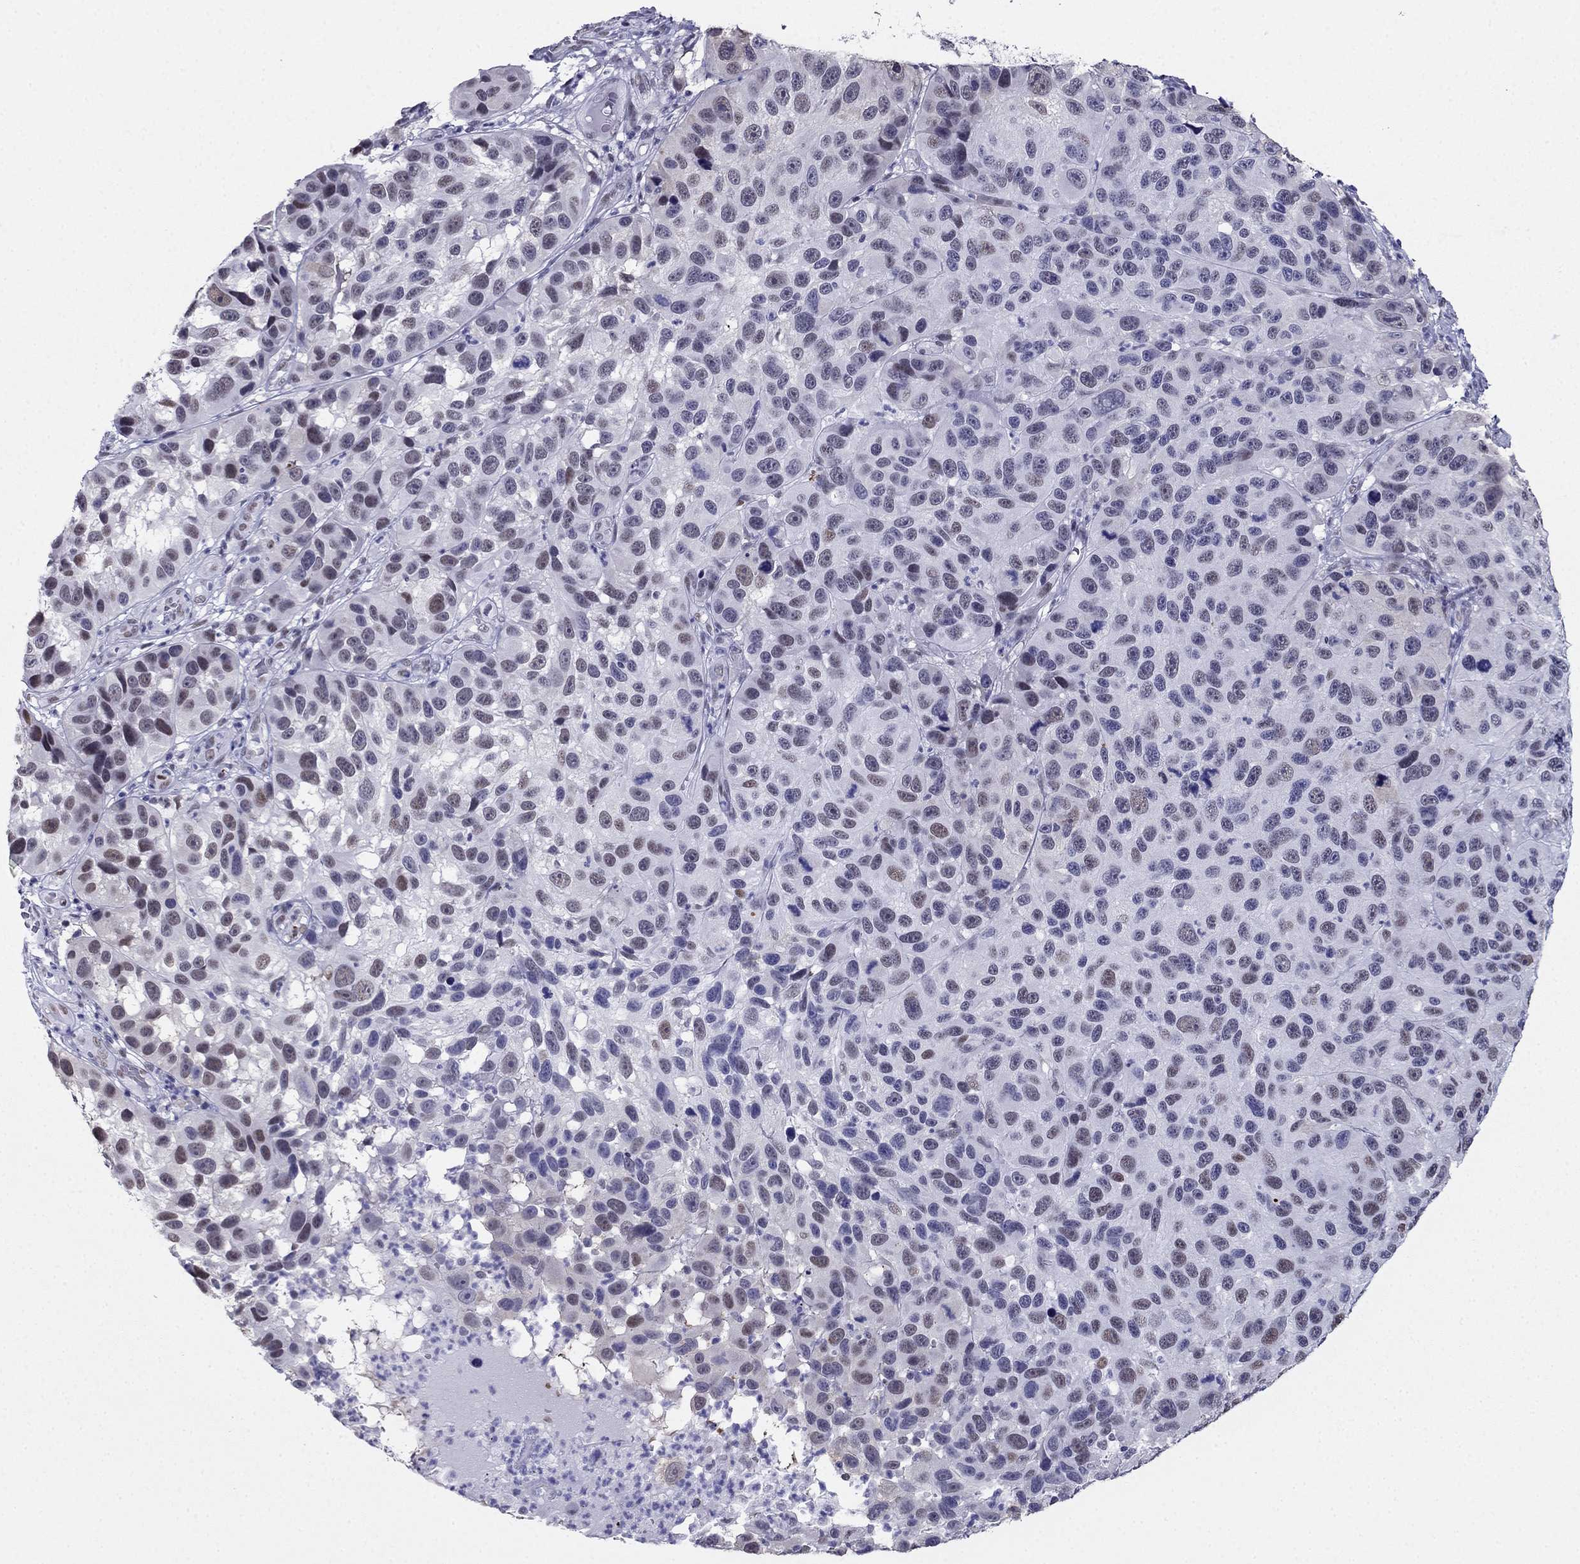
{"staining": {"intensity": "weak", "quantity": "<25%", "location": "nuclear"}, "tissue": "melanoma", "cell_type": "Tumor cells", "image_type": "cancer", "snomed": [{"axis": "morphology", "description": "Malignant melanoma, NOS"}, {"axis": "topography", "description": "Skin"}], "caption": "There is no significant positivity in tumor cells of malignant melanoma.", "gene": "PPM1G", "patient": {"sex": "male", "age": 53}}